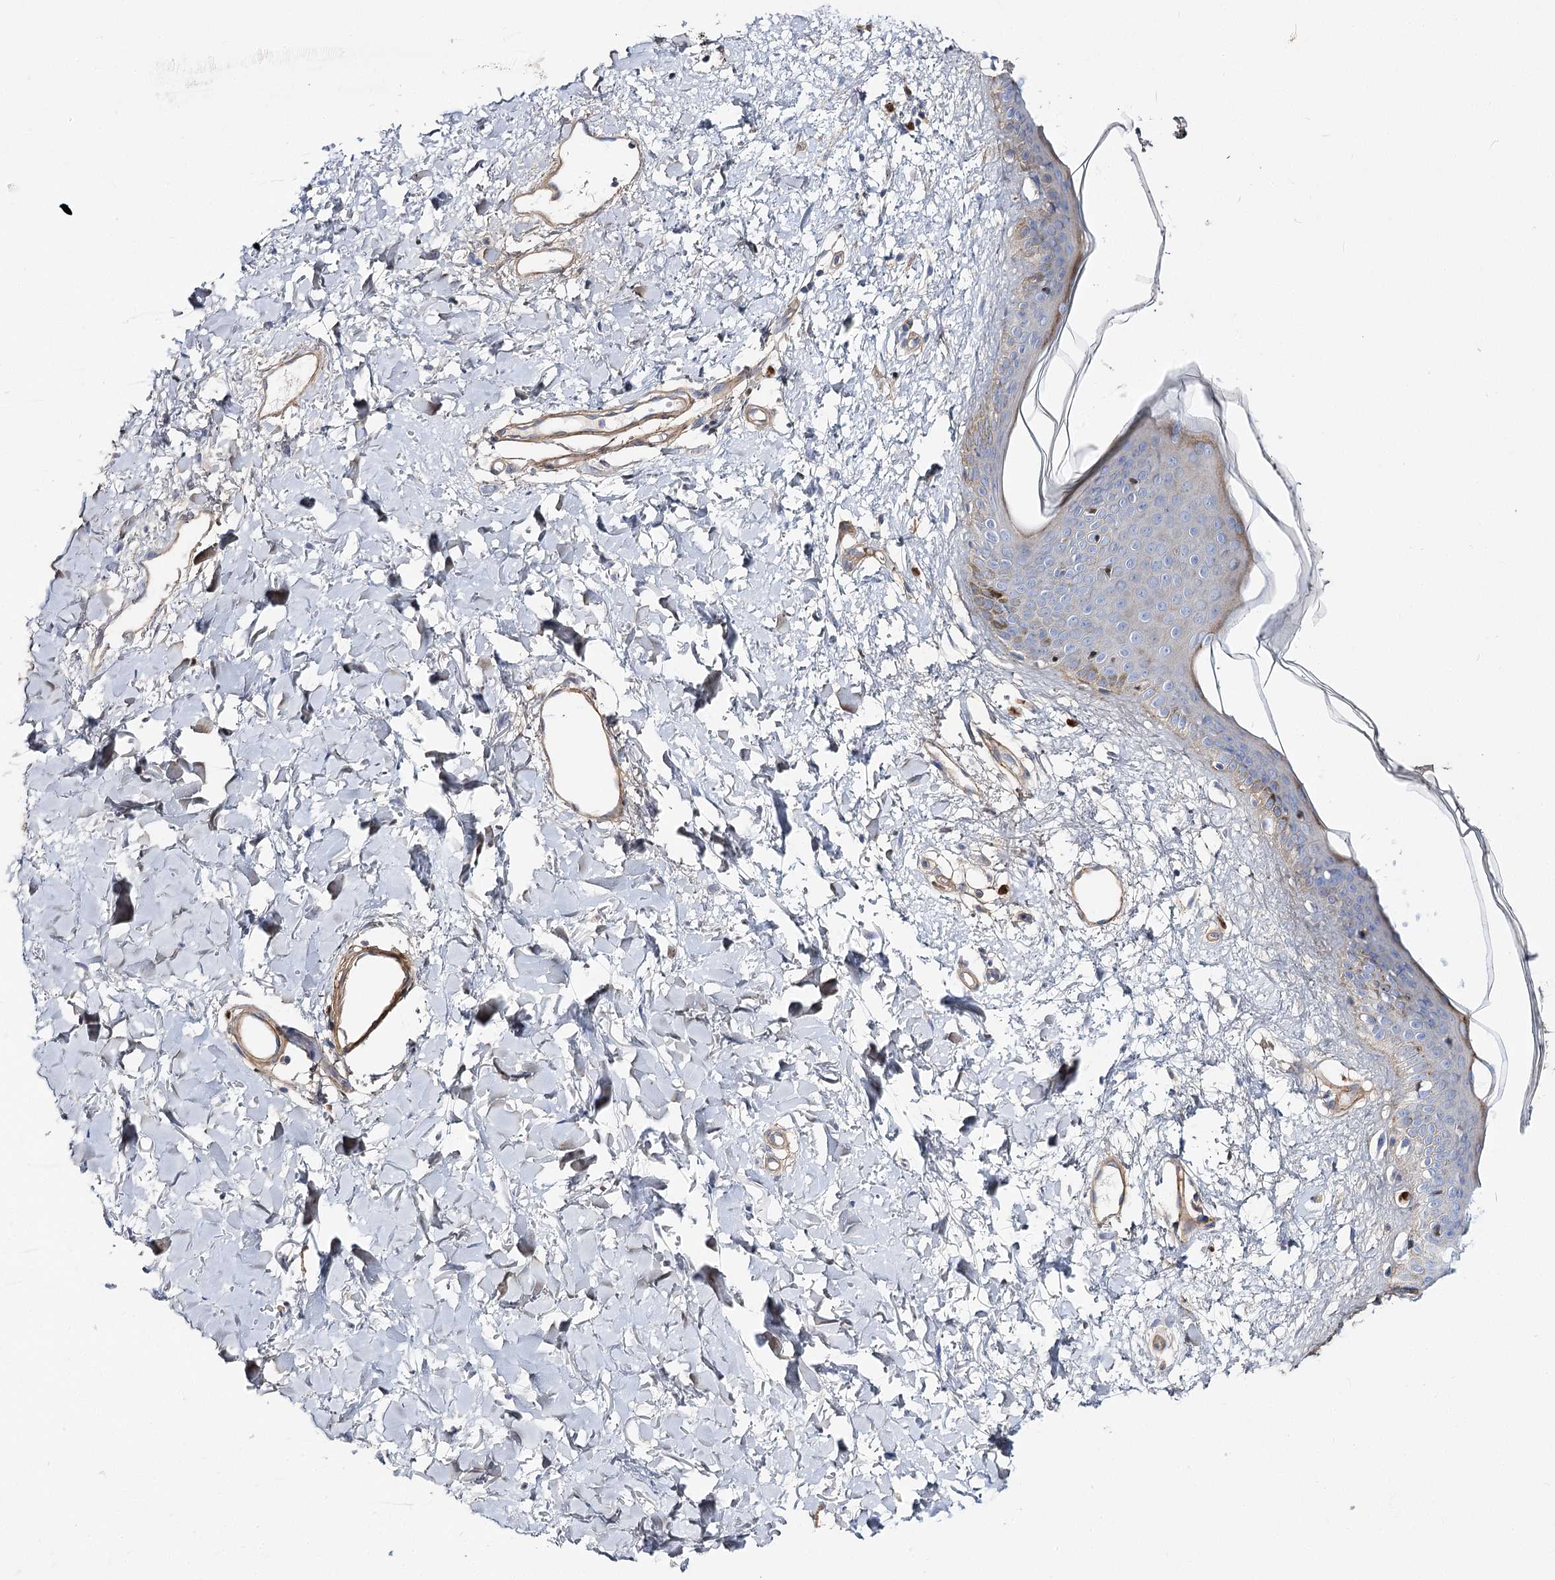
{"staining": {"intensity": "negative", "quantity": "none", "location": "none"}, "tissue": "skin", "cell_type": "Fibroblasts", "image_type": "normal", "snomed": [{"axis": "morphology", "description": "Normal tissue, NOS"}, {"axis": "topography", "description": "Skin"}], "caption": "Protein analysis of unremarkable skin exhibits no significant positivity in fibroblasts. (Immunohistochemistry, brightfield microscopy, high magnification).", "gene": "C11orf52", "patient": {"sex": "female", "age": 58}}